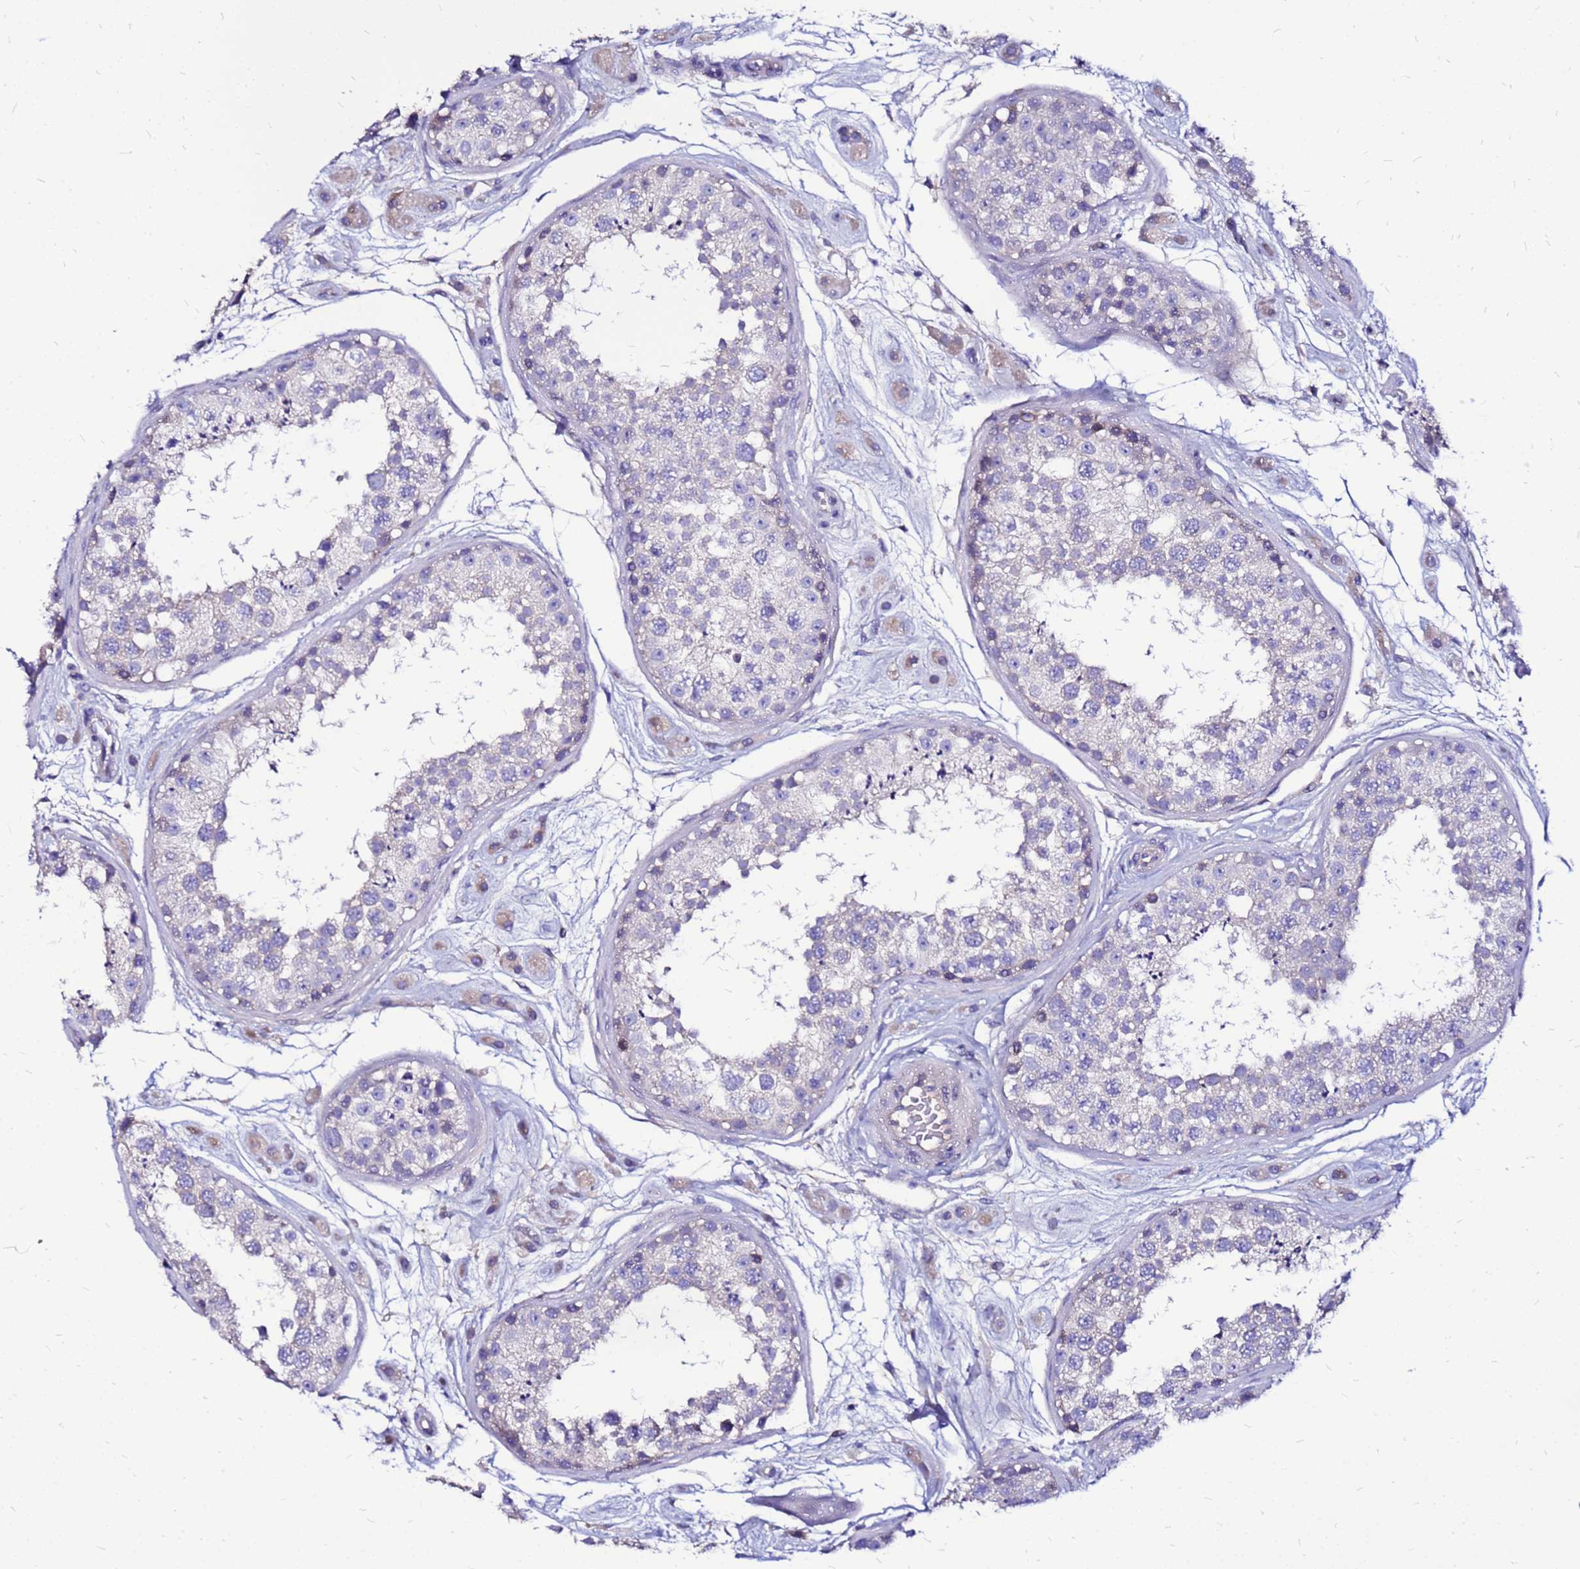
{"staining": {"intensity": "negative", "quantity": "none", "location": "none"}, "tissue": "testis", "cell_type": "Cells in seminiferous ducts", "image_type": "normal", "snomed": [{"axis": "morphology", "description": "Normal tissue, NOS"}, {"axis": "topography", "description": "Testis"}], "caption": "A histopathology image of testis stained for a protein reveals no brown staining in cells in seminiferous ducts.", "gene": "ARHGEF35", "patient": {"sex": "male", "age": 25}}